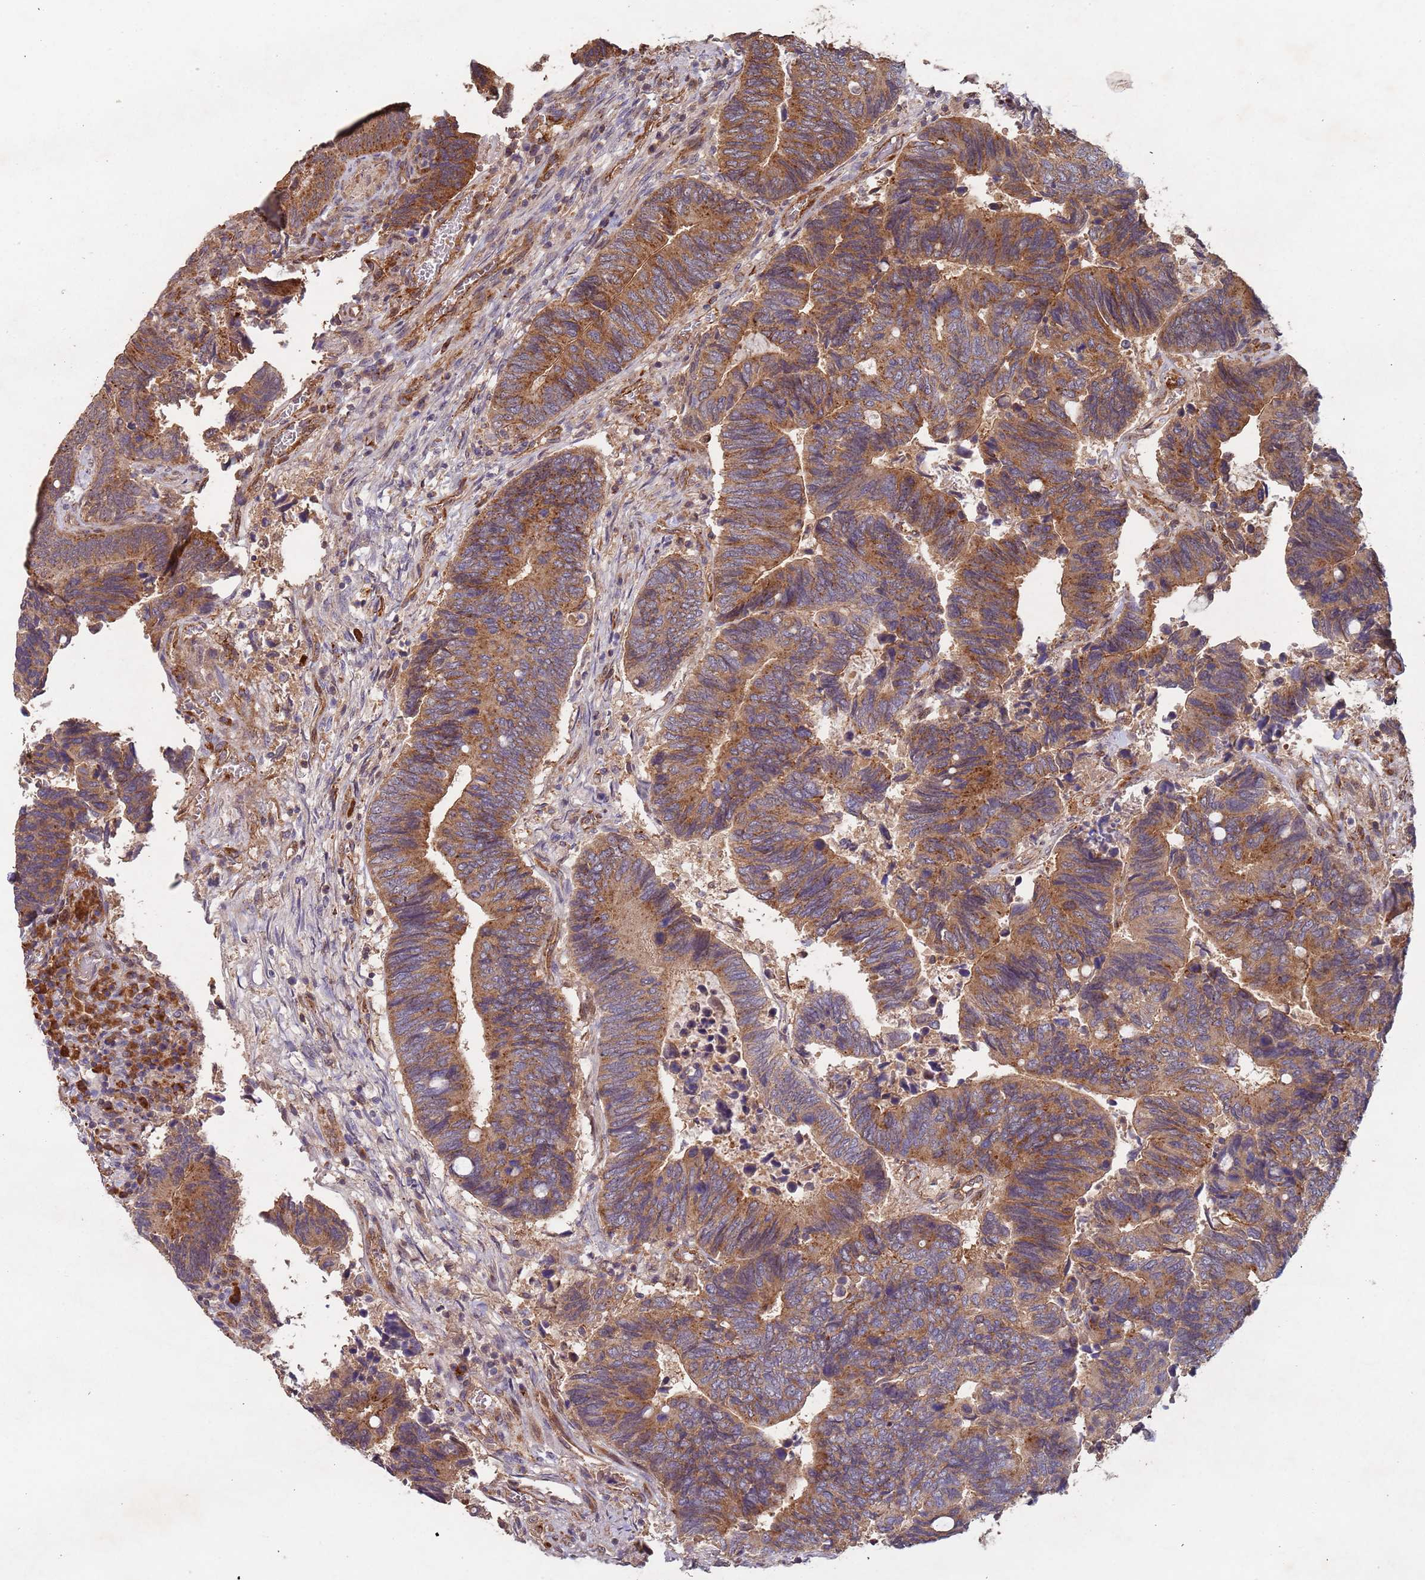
{"staining": {"intensity": "moderate", "quantity": ">75%", "location": "cytoplasmic/membranous"}, "tissue": "colorectal cancer", "cell_type": "Tumor cells", "image_type": "cancer", "snomed": [{"axis": "morphology", "description": "Adenocarcinoma, NOS"}, {"axis": "topography", "description": "Colon"}], "caption": "IHC of colorectal adenocarcinoma reveals medium levels of moderate cytoplasmic/membranous staining in about >75% of tumor cells.", "gene": "KANSL1L", "patient": {"sex": "male", "age": 87}}